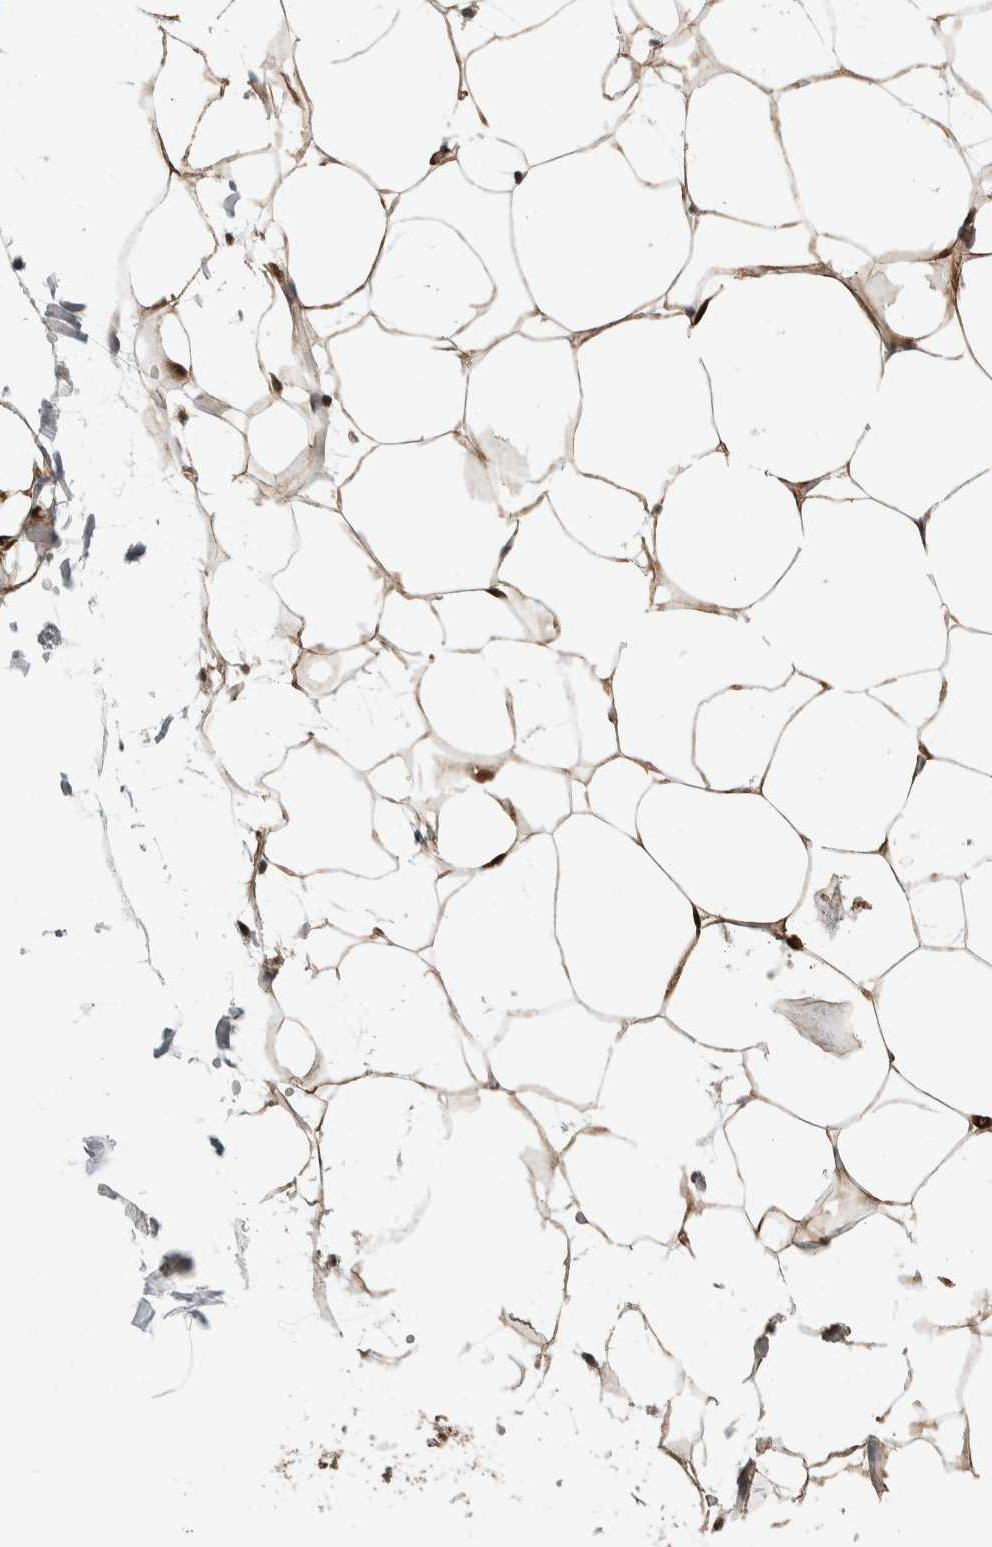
{"staining": {"intensity": "strong", "quantity": ">75%", "location": "cytoplasmic/membranous,nuclear"}, "tissue": "adipose tissue", "cell_type": "Adipocytes", "image_type": "normal", "snomed": [{"axis": "morphology", "description": "Normal tissue, NOS"}, {"axis": "topography", "description": "Breast"}, {"axis": "topography", "description": "Adipose tissue"}], "caption": "Immunohistochemistry of benign human adipose tissue shows high levels of strong cytoplasmic/membranous,nuclear expression in about >75% of adipocytes. The staining was performed using DAB, with brown indicating positive protein expression. Nuclei are stained blue with hematoxylin.", "gene": "TNRC18", "patient": {"sex": "female", "age": 25}}